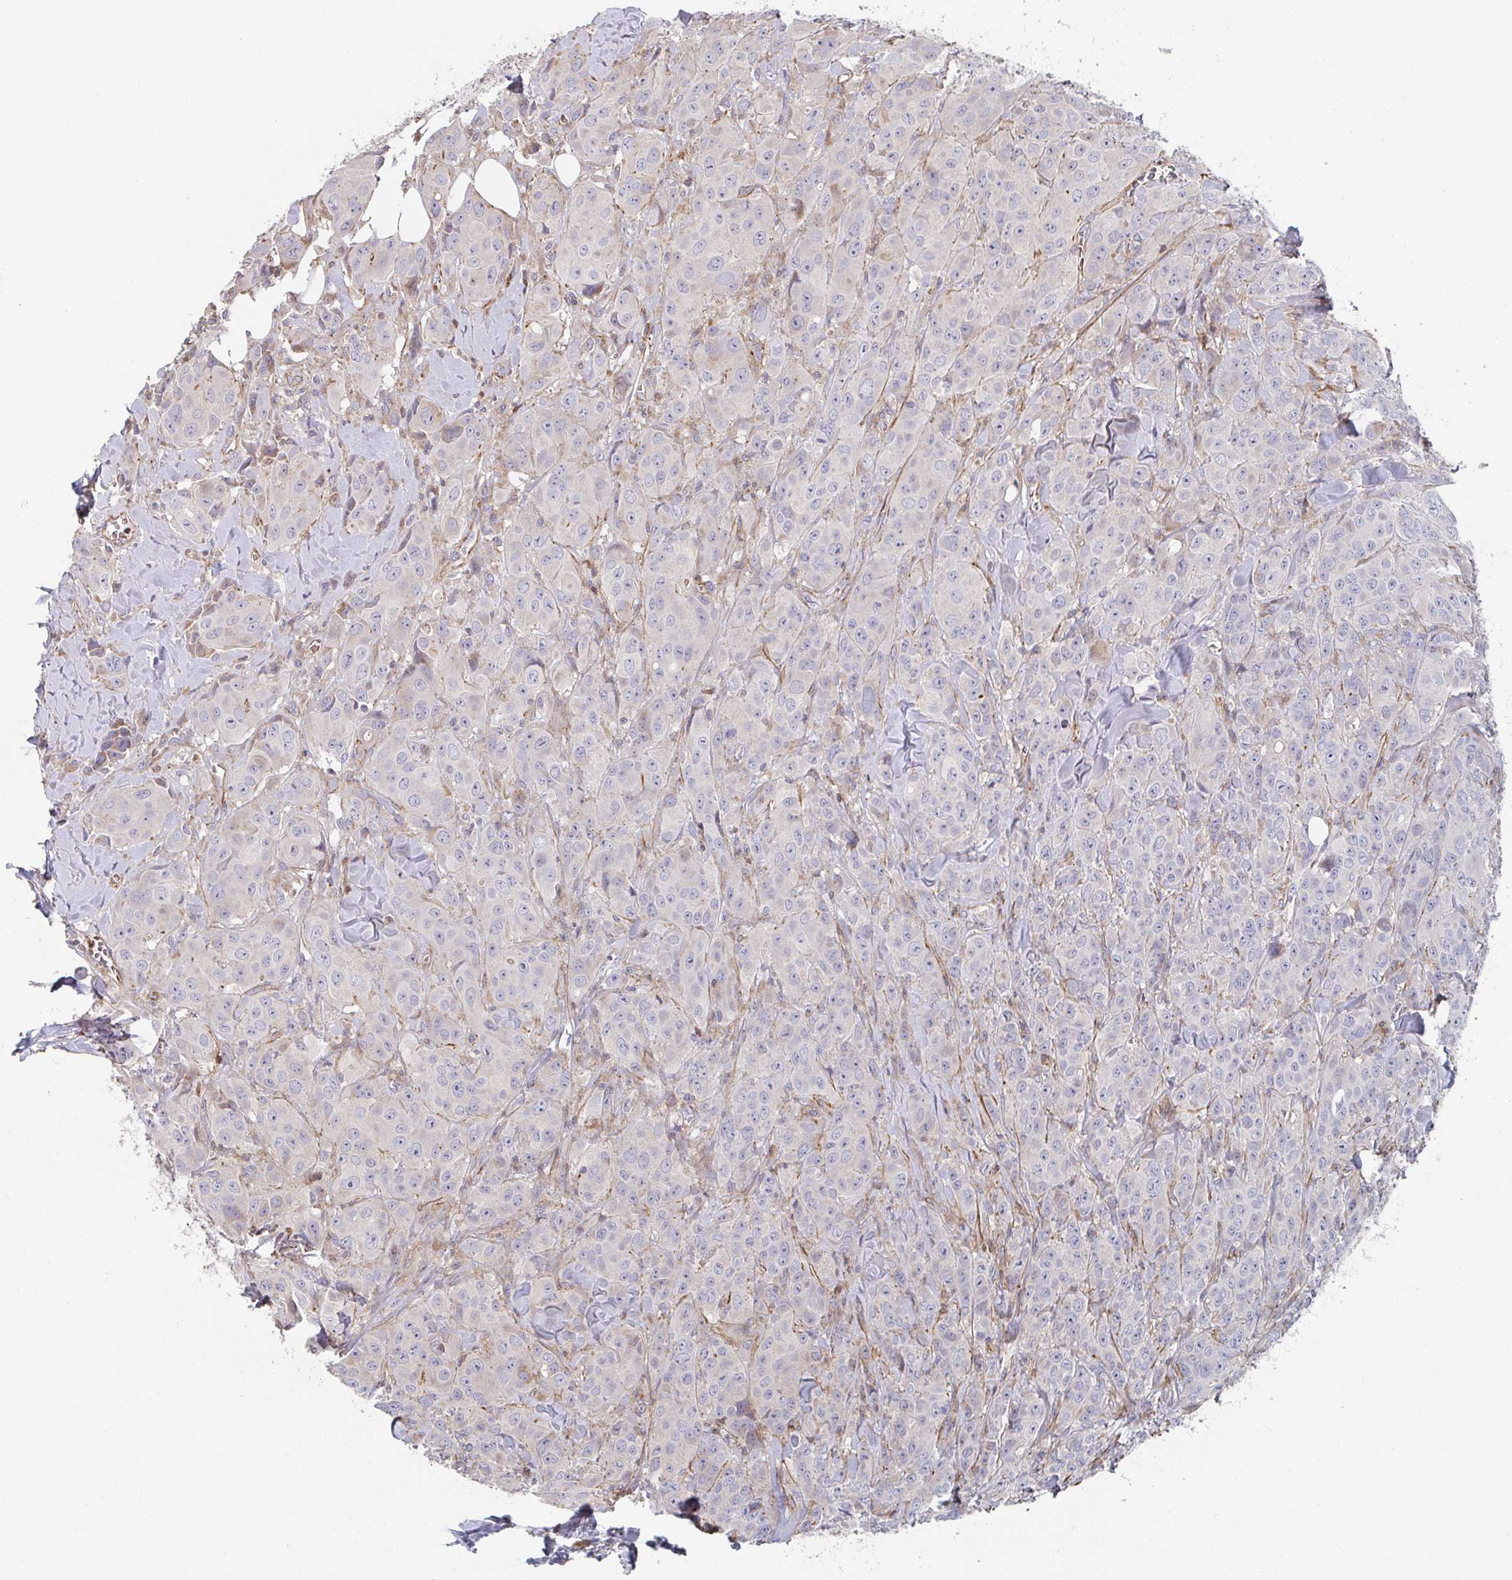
{"staining": {"intensity": "negative", "quantity": "none", "location": "none"}, "tissue": "breast cancer", "cell_type": "Tumor cells", "image_type": "cancer", "snomed": [{"axis": "morphology", "description": "Normal tissue, NOS"}, {"axis": "morphology", "description": "Duct carcinoma"}, {"axis": "topography", "description": "Breast"}], "caption": "Breast infiltrating ductal carcinoma stained for a protein using IHC demonstrates no positivity tumor cells.", "gene": "FZD2", "patient": {"sex": "female", "age": 43}}